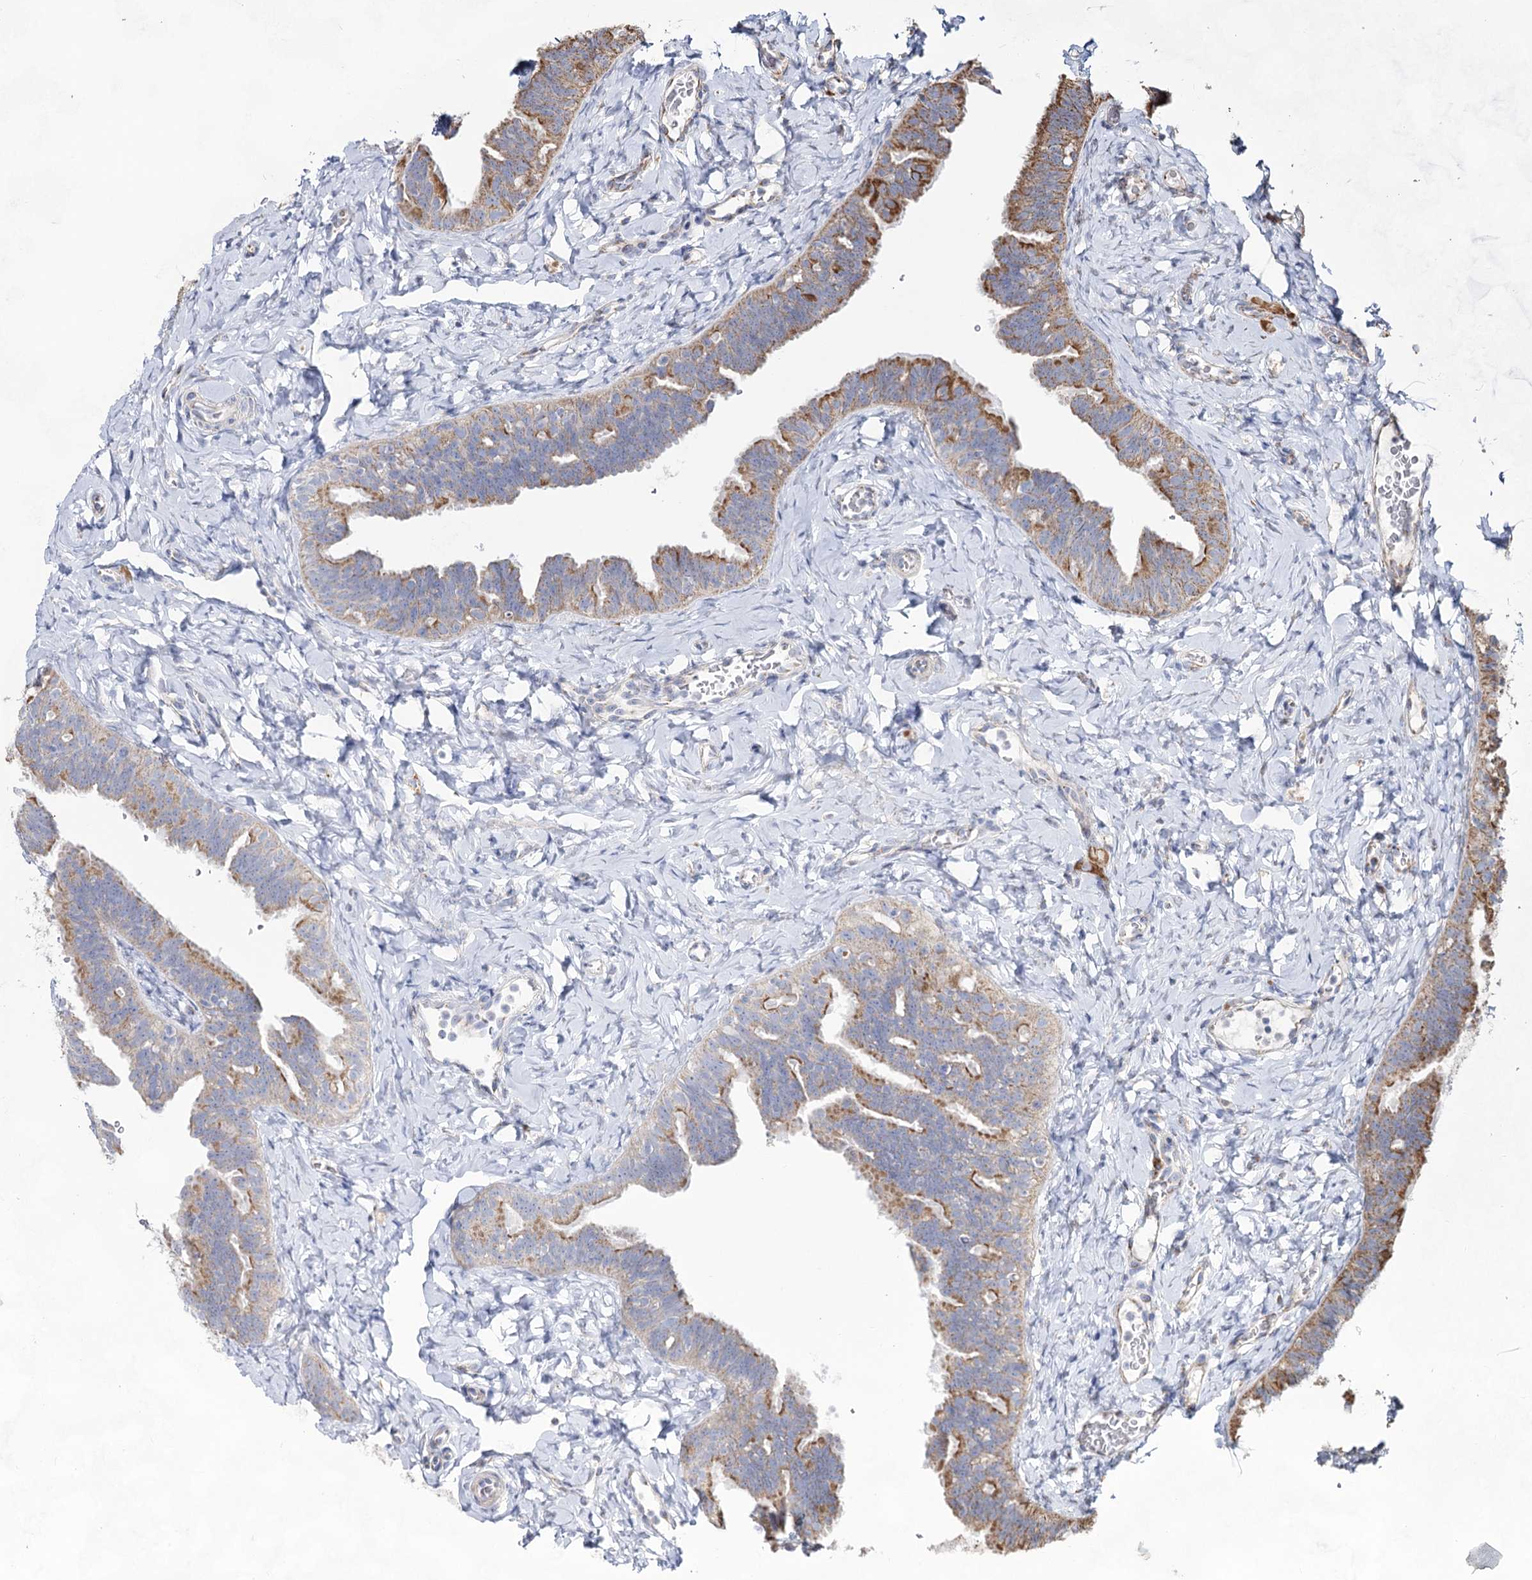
{"staining": {"intensity": "moderate", "quantity": ">75%", "location": "cytoplasmic/membranous"}, "tissue": "fallopian tube", "cell_type": "Glandular cells", "image_type": "normal", "snomed": [{"axis": "morphology", "description": "Normal tissue, NOS"}, {"axis": "topography", "description": "Fallopian tube"}], "caption": "IHC photomicrograph of normal fallopian tube stained for a protein (brown), which reveals medium levels of moderate cytoplasmic/membranous positivity in approximately >75% of glandular cells.", "gene": "CCDC73", "patient": {"sex": "female", "age": 65}}